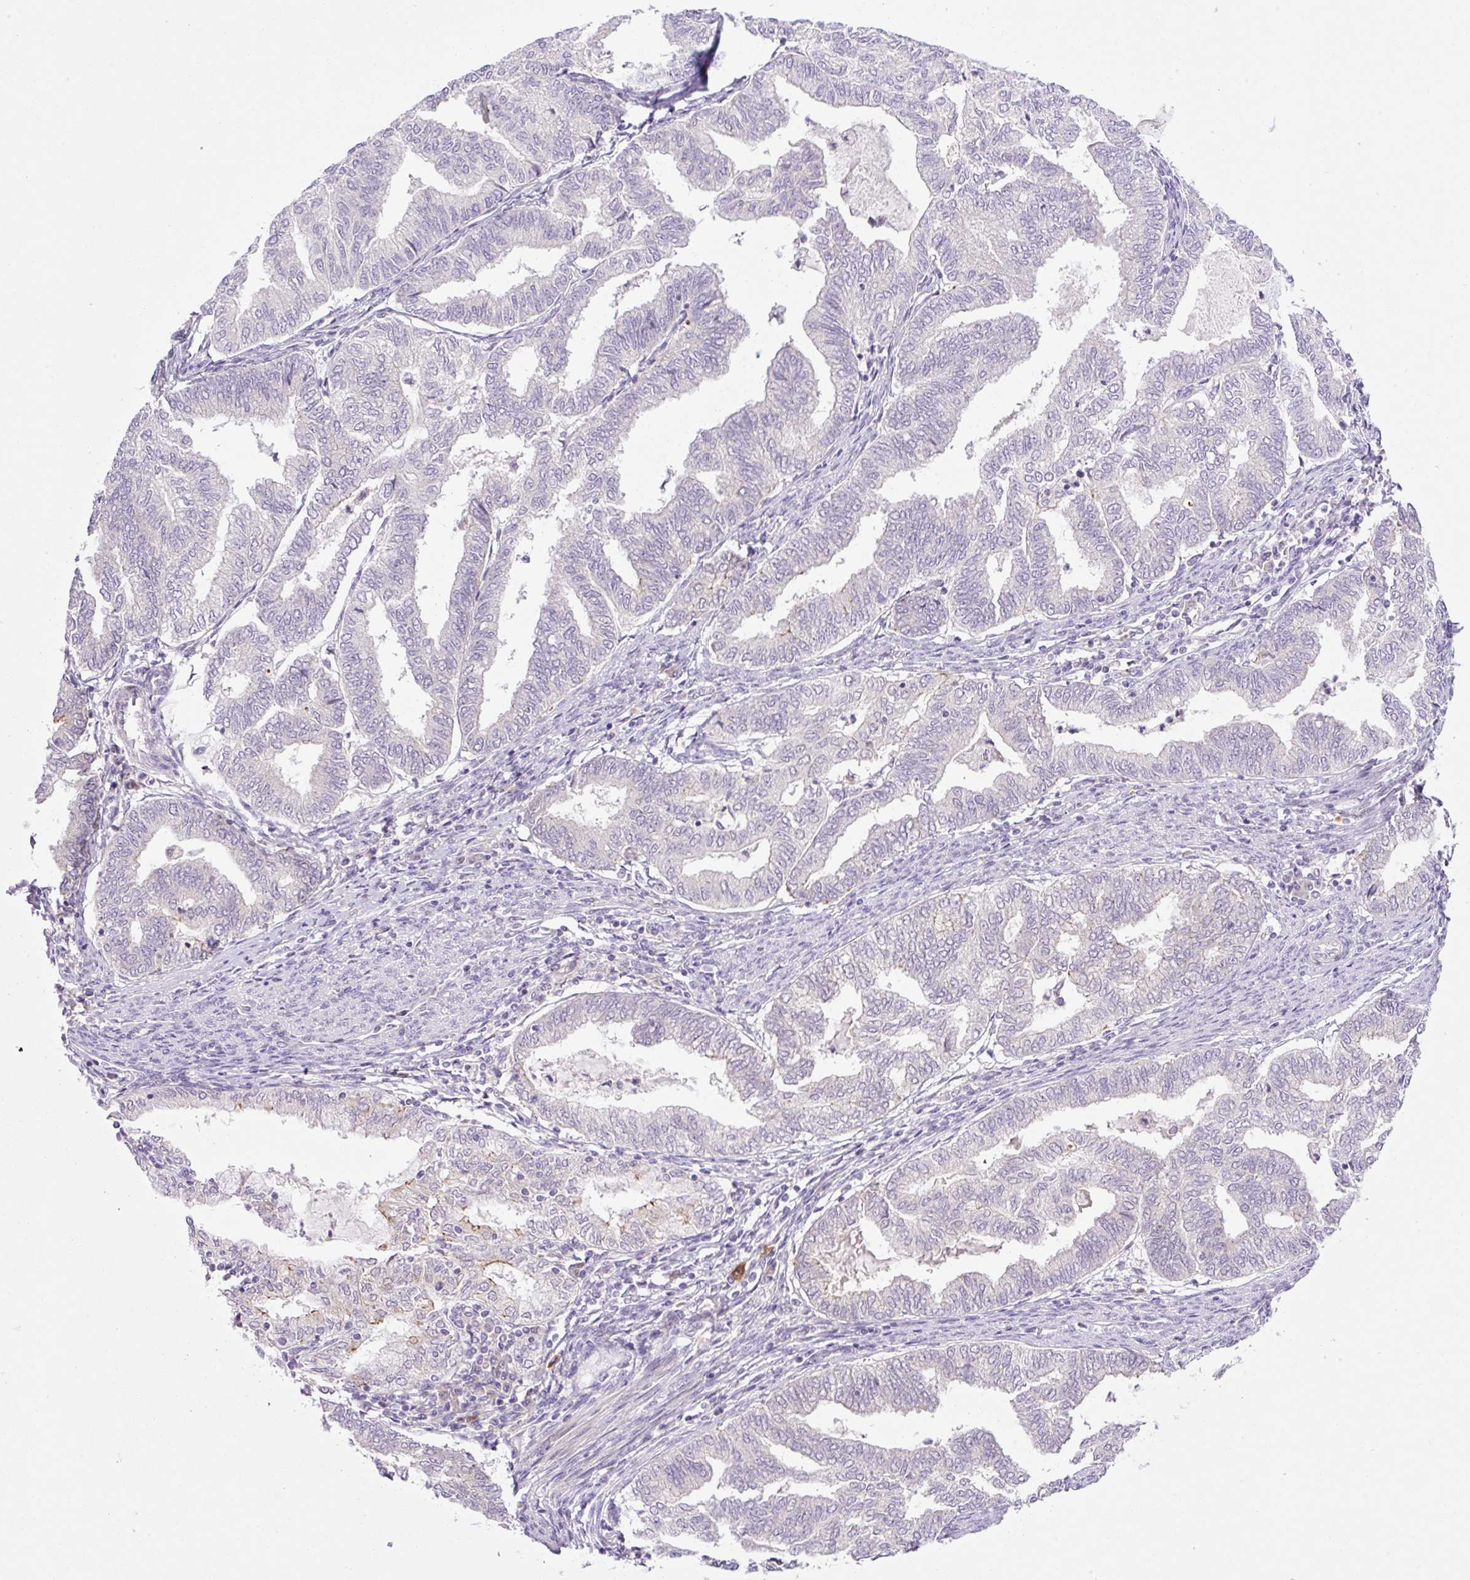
{"staining": {"intensity": "negative", "quantity": "none", "location": "none"}, "tissue": "endometrial cancer", "cell_type": "Tumor cells", "image_type": "cancer", "snomed": [{"axis": "morphology", "description": "Adenocarcinoma, NOS"}, {"axis": "topography", "description": "Endometrium"}], "caption": "A photomicrograph of adenocarcinoma (endometrial) stained for a protein exhibits no brown staining in tumor cells. (Immunohistochemistry (ihc), brightfield microscopy, high magnification).", "gene": "ICE1", "patient": {"sex": "female", "age": 79}}